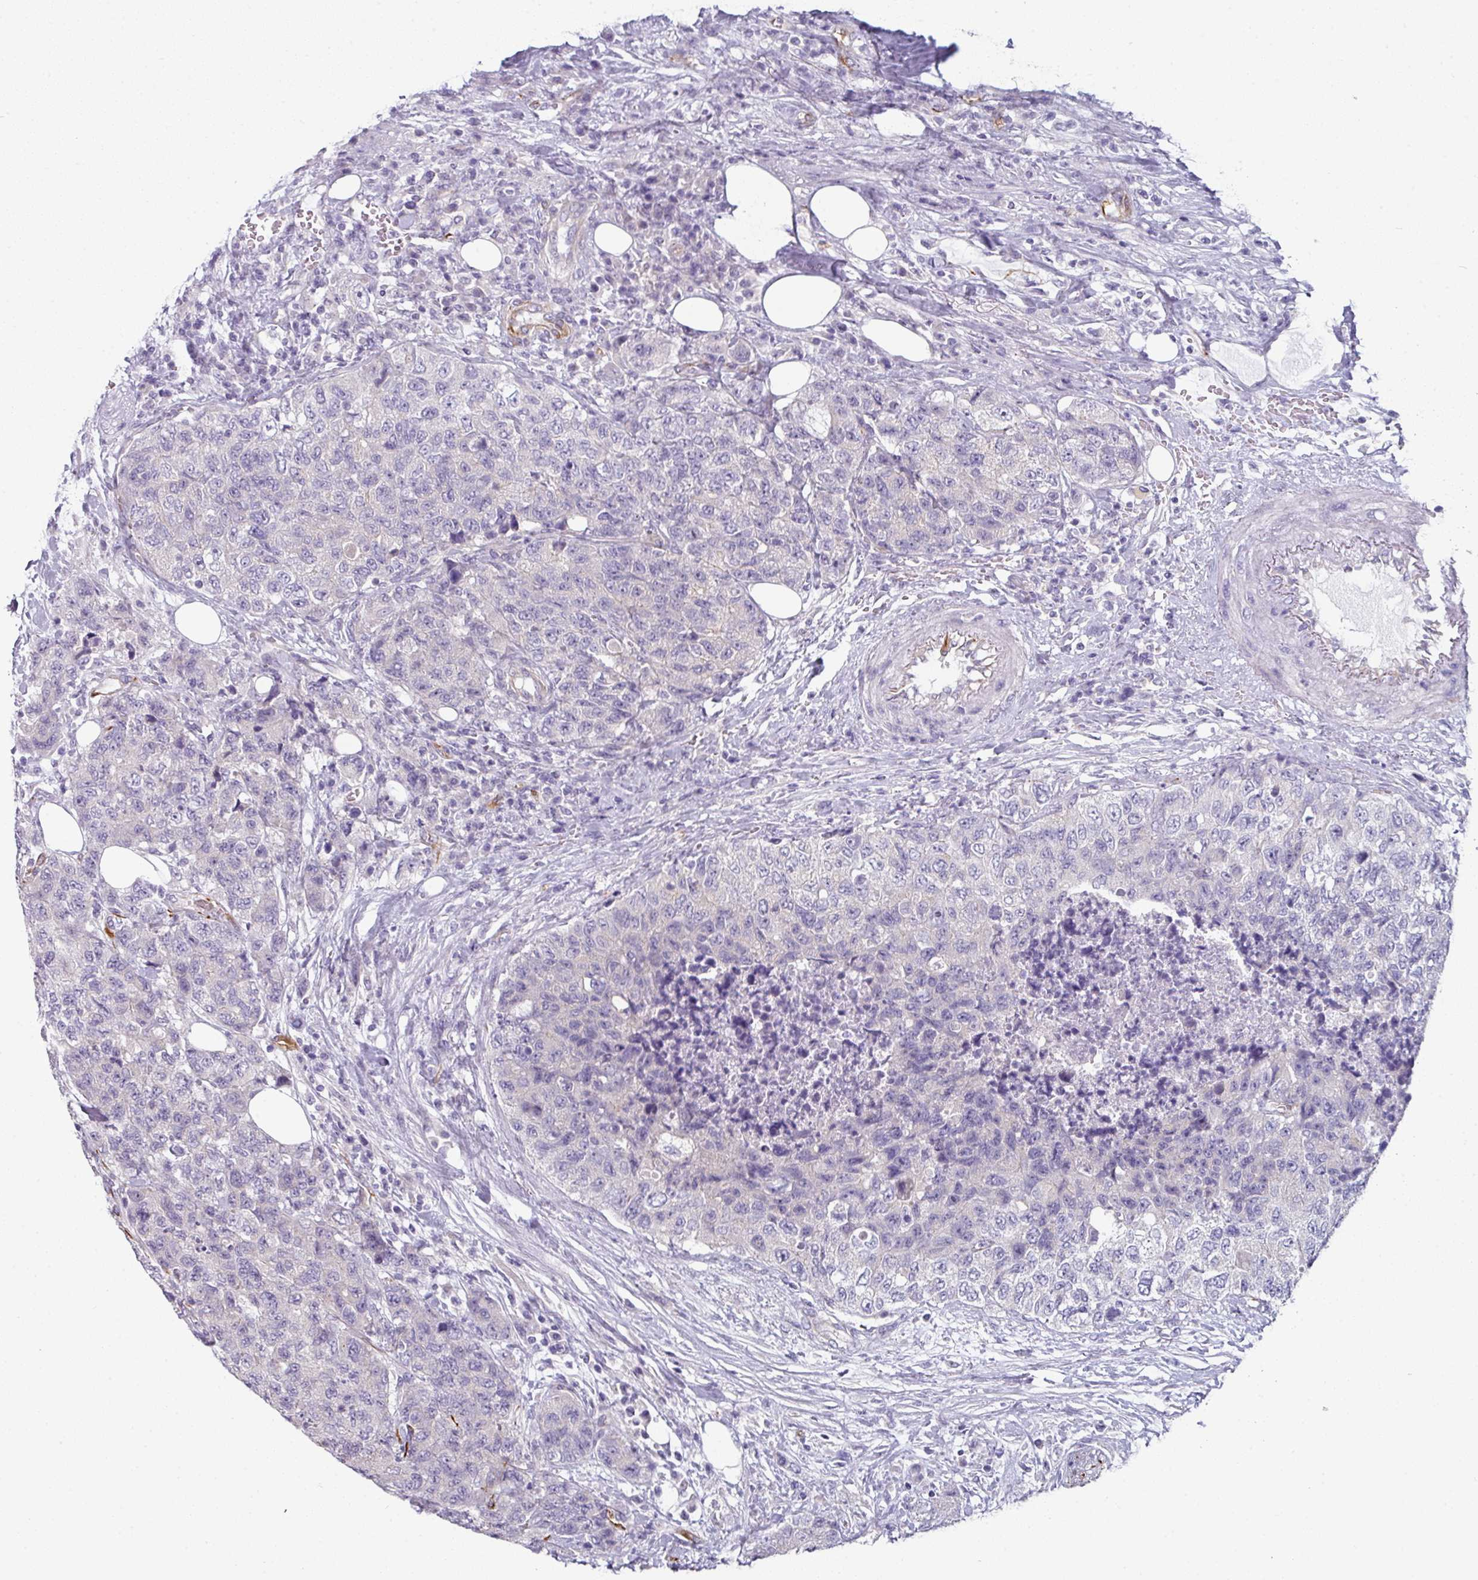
{"staining": {"intensity": "negative", "quantity": "none", "location": "none"}, "tissue": "urothelial cancer", "cell_type": "Tumor cells", "image_type": "cancer", "snomed": [{"axis": "morphology", "description": "Urothelial carcinoma, High grade"}, {"axis": "topography", "description": "Urinary bladder"}], "caption": "This is an immunohistochemistry (IHC) image of urothelial carcinoma (high-grade). There is no positivity in tumor cells.", "gene": "SLC17A7", "patient": {"sex": "female", "age": 78}}